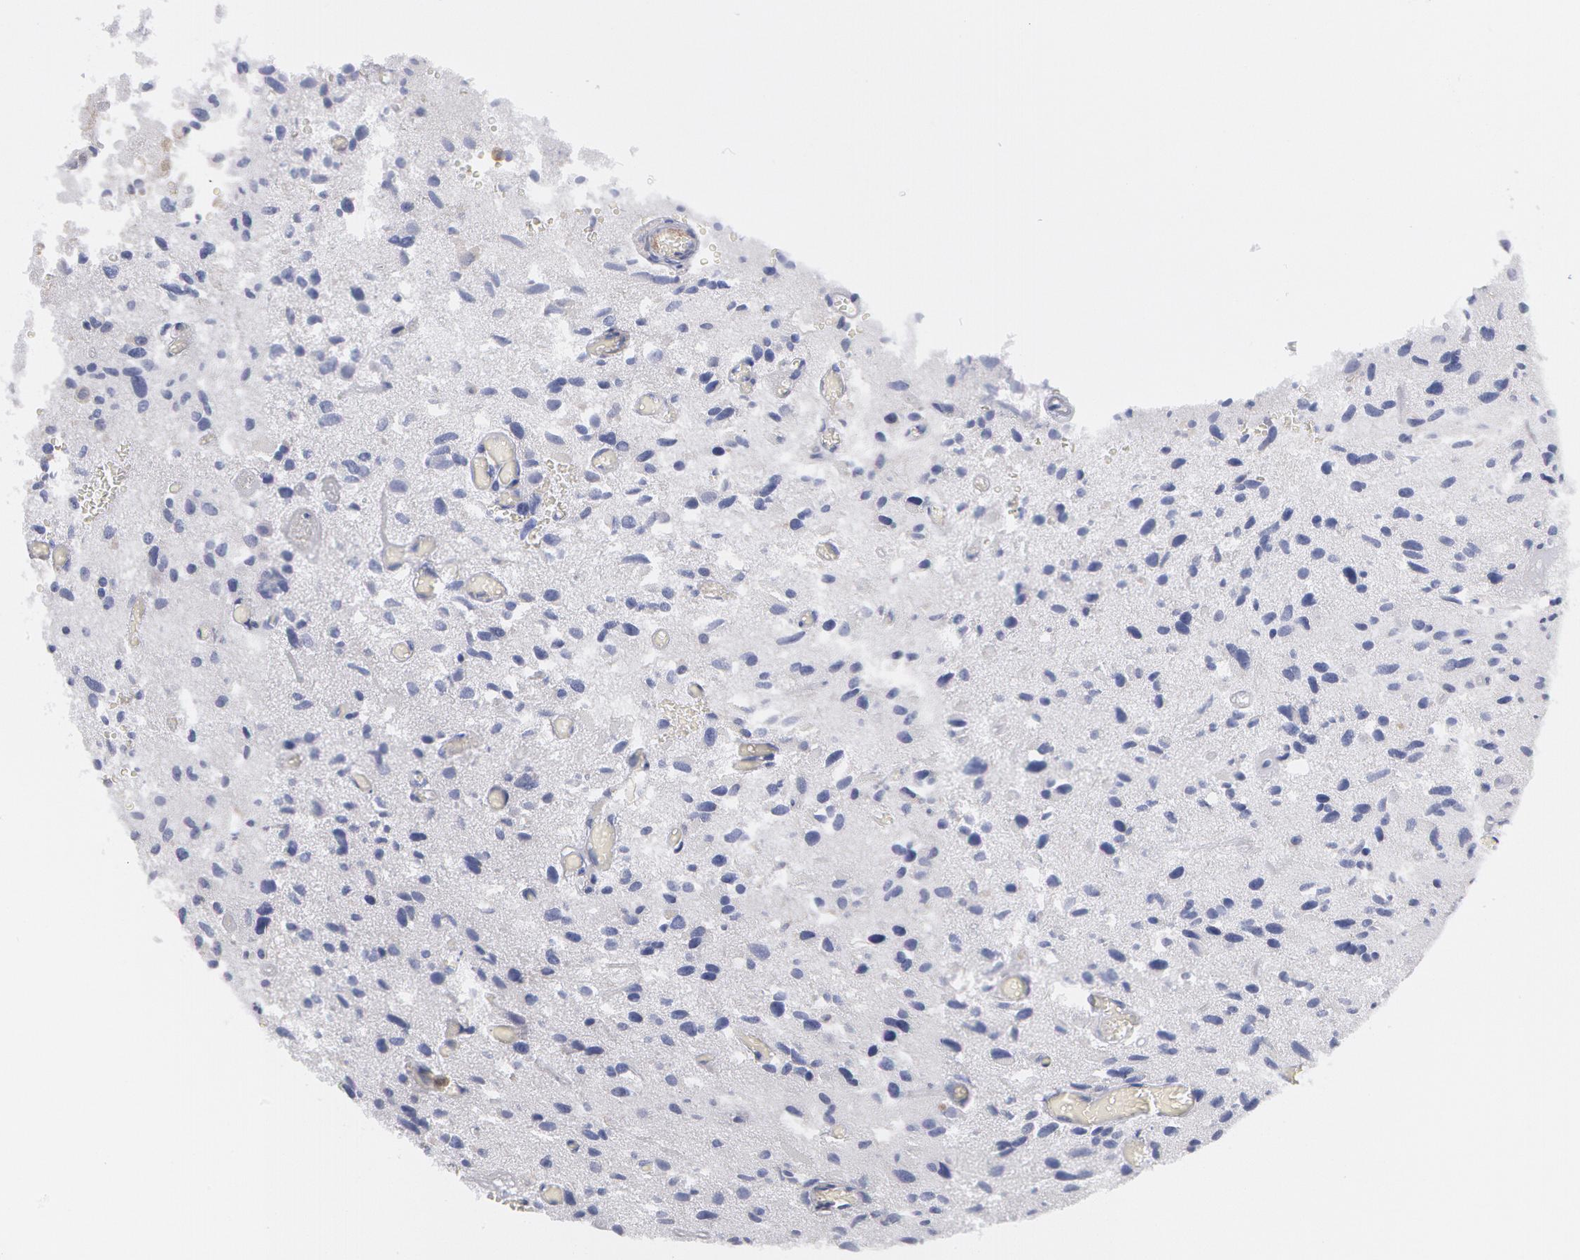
{"staining": {"intensity": "negative", "quantity": "none", "location": "none"}, "tissue": "glioma", "cell_type": "Tumor cells", "image_type": "cancer", "snomed": [{"axis": "morphology", "description": "Glioma, malignant, High grade"}, {"axis": "topography", "description": "Brain"}], "caption": "Photomicrograph shows no significant protein expression in tumor cells of high-grade glioma (malignant).", "gene": "SYK", "patient": {"sex": "male", "age": 69}}